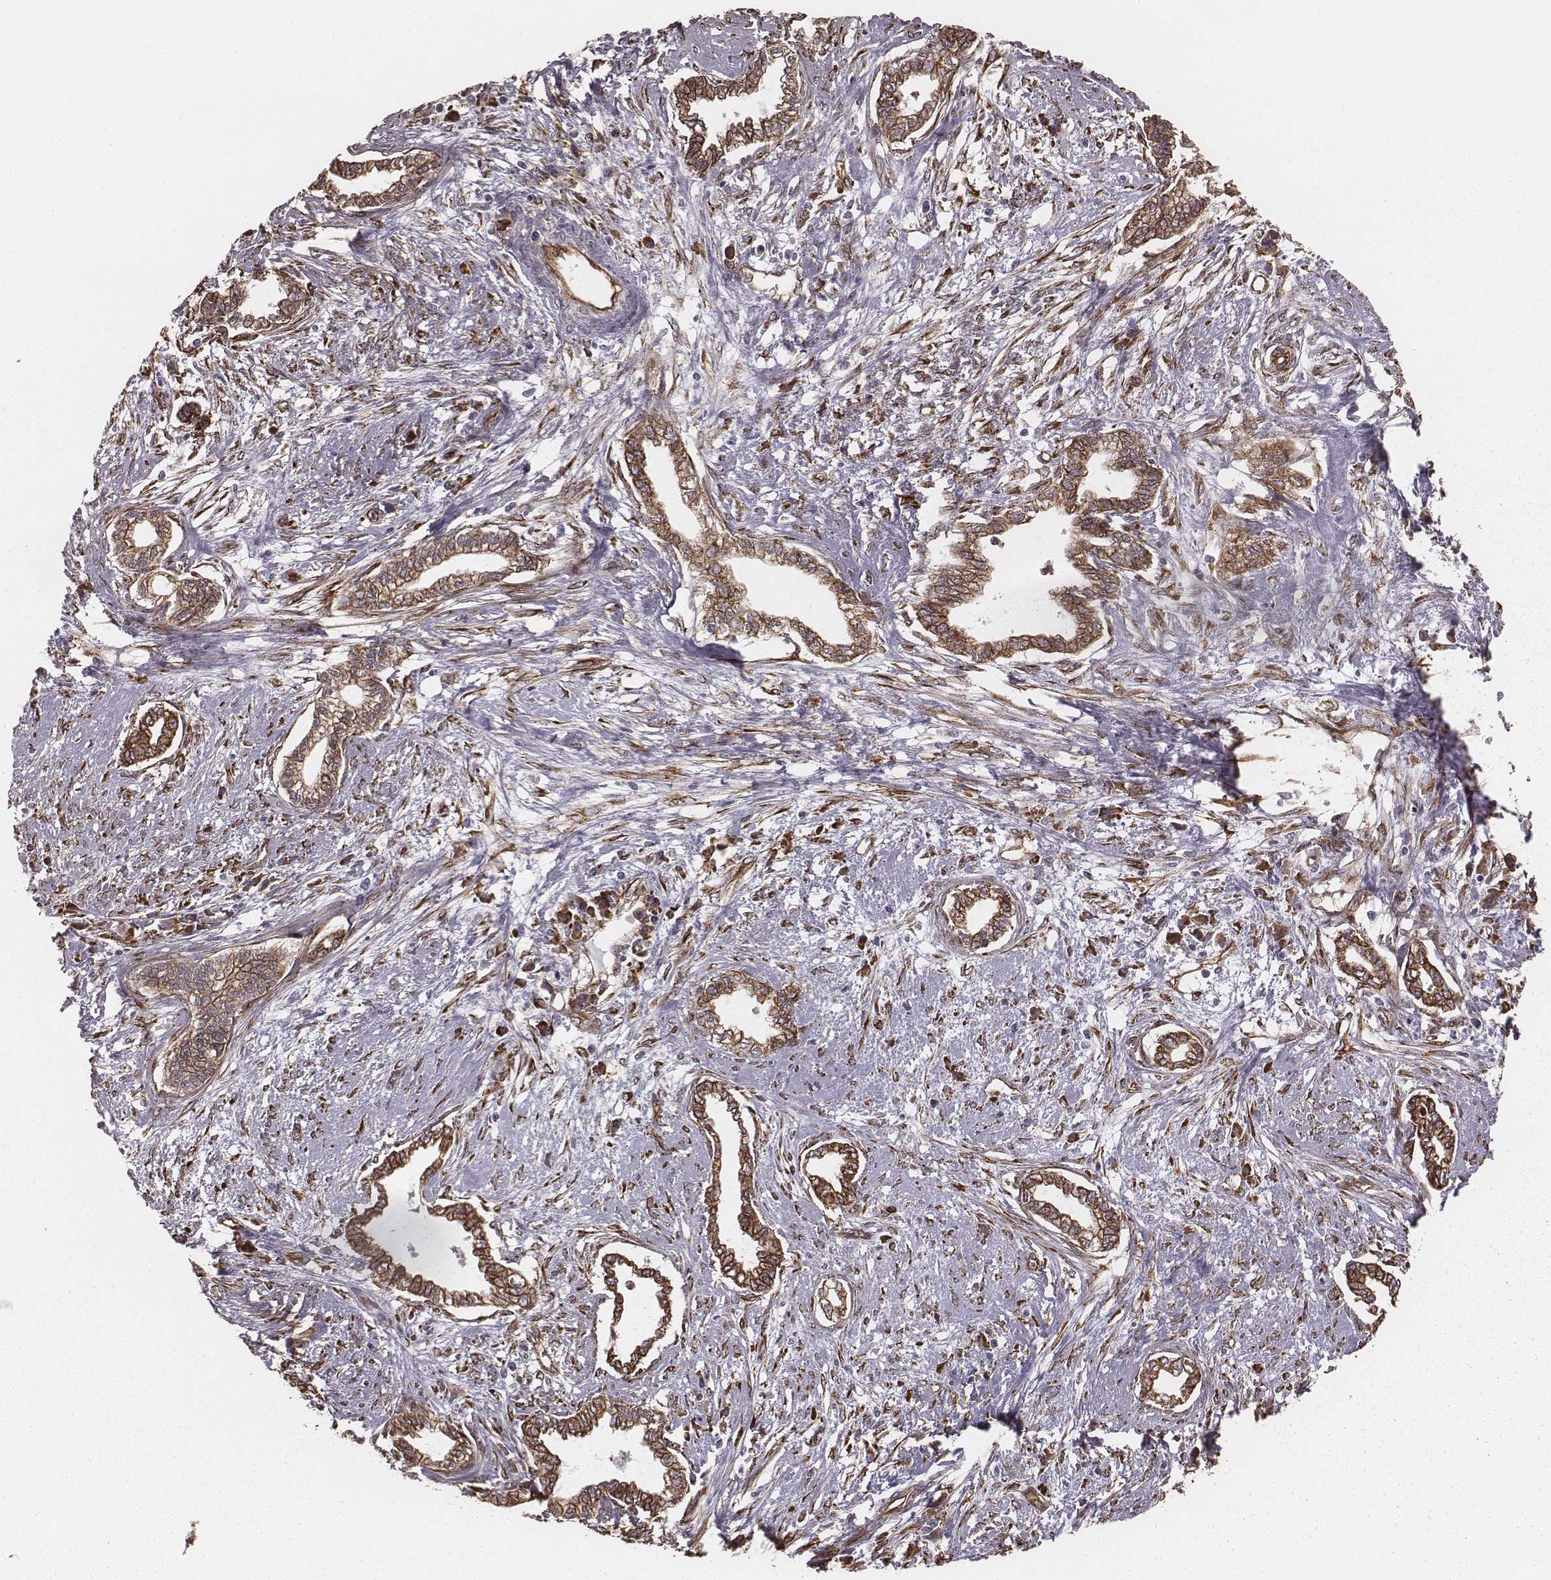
{"staining": {"intensity": "strong", "quantity": "<25%", "location": "cytoplasmic/membranous"}, "tissue": "cervical cancer", "cell_type": "Tumor cells", "image_type": "cancer", "snomed": [{"axis": "morphology", "description": "Adenocarcinoma, NOS"}, {"axis": "topography", "description": "Cervix"}], "caption": "DAB immunohistochemical staining of human cervical adenocarcinoma demonstrates strong cytoplasmic/membranous protein expression in about <25% of tumor cells.", "gene": "PALMD", "patient": {"sex": "female", "age": 62}}